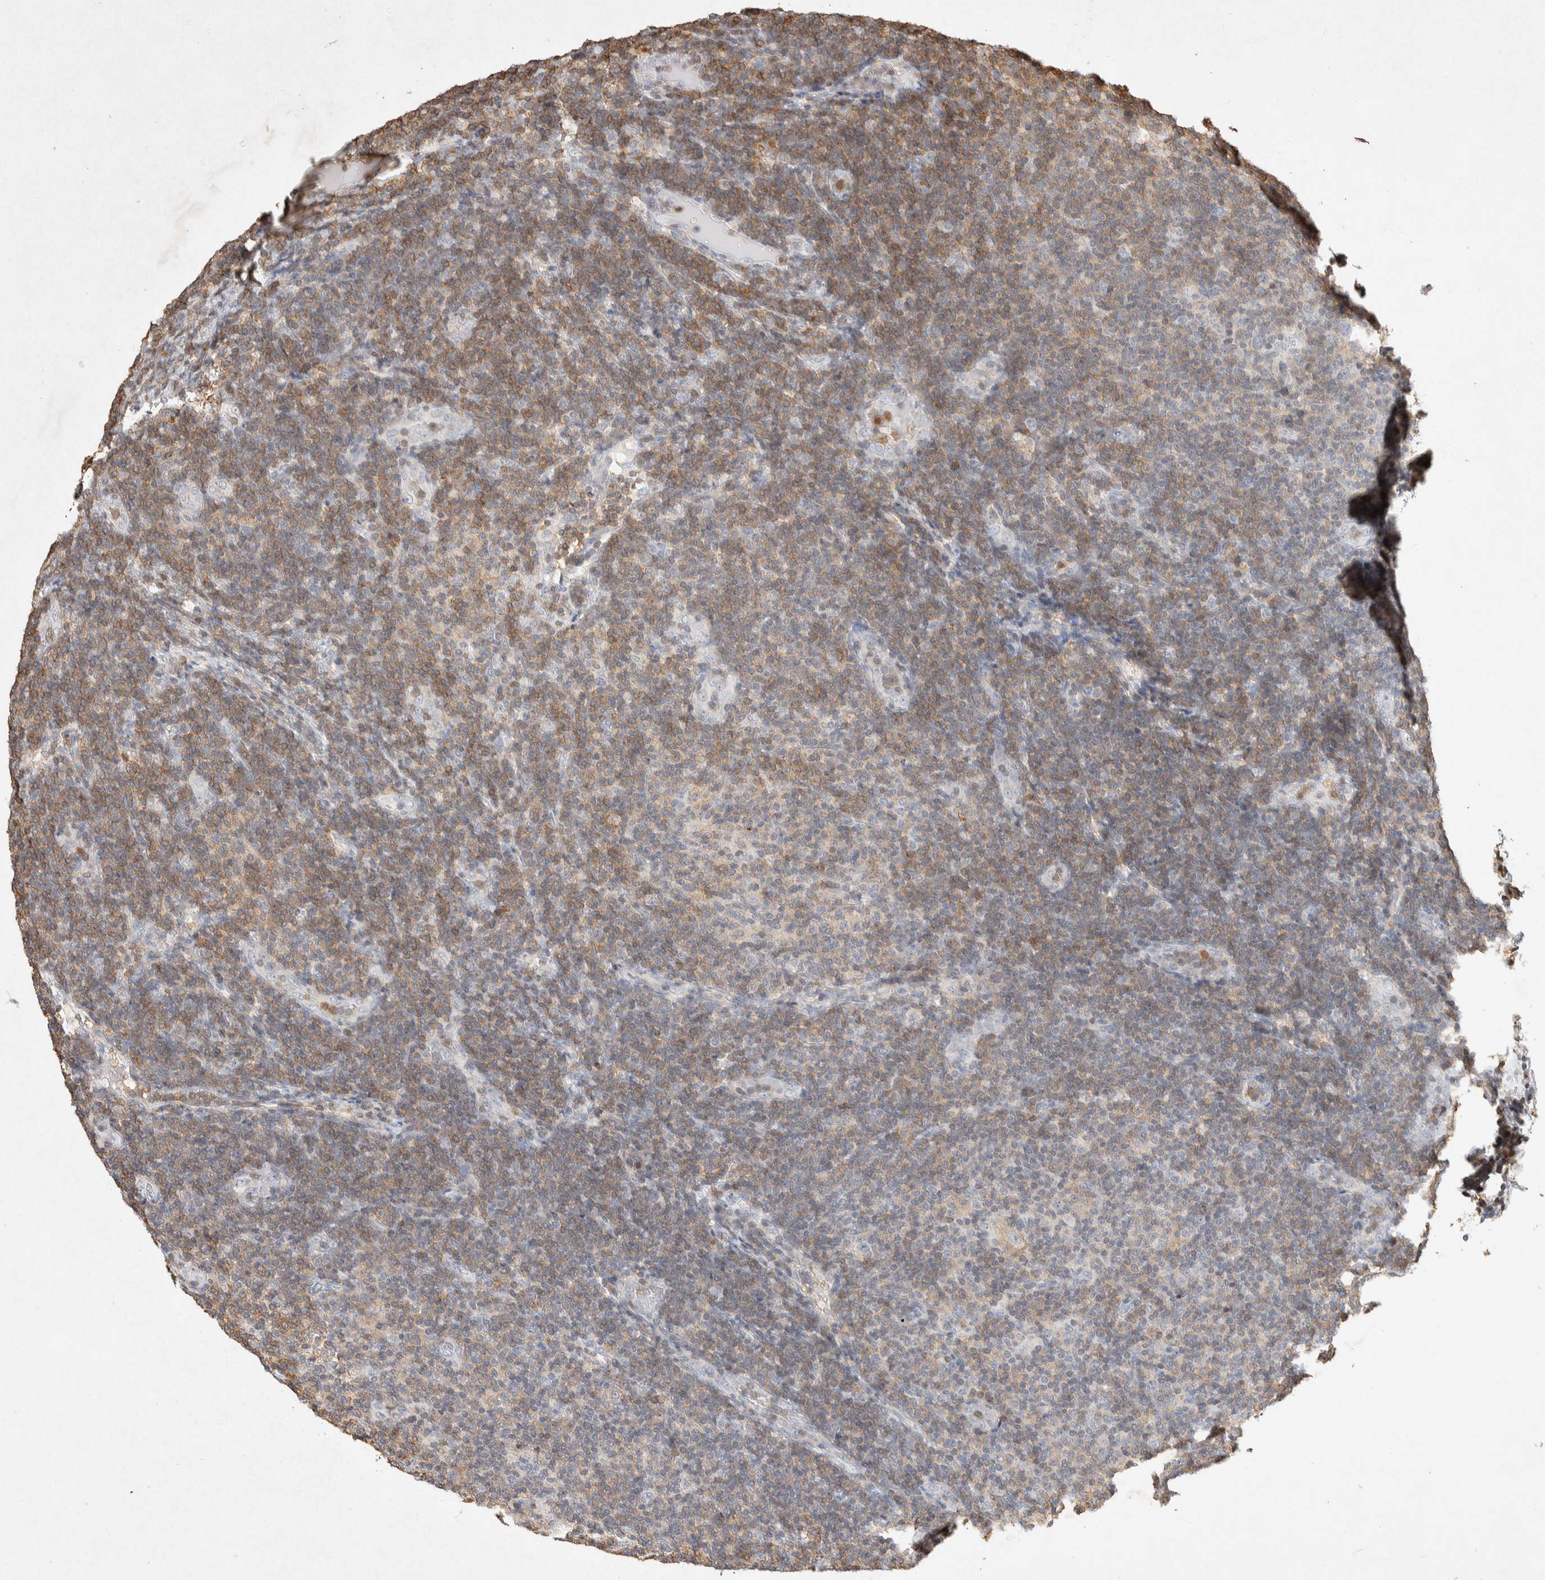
{"staining": {"intensity": "moderate", "quantity": "<25%", "location": "cytoplasmic/membranous"}, "tissue": "lymphoma", "cell_type": "Tumor cells", "image_type": "cancer", "snomed": [{"axis": "morphology", "description": "Malignant lymphoma, non-Hodgkin's type, Low grade"}, {"axis": "topography", "description": "Lymph node"}], "caption": "Lymphoma tissue demonstrates moderate cytoplasmic/membranous staining in approximately <25% of tumor cells, visualized by immunohistochemistry.", "gene": "RAC2", "patient": {"sex": "male", "age": 83}}